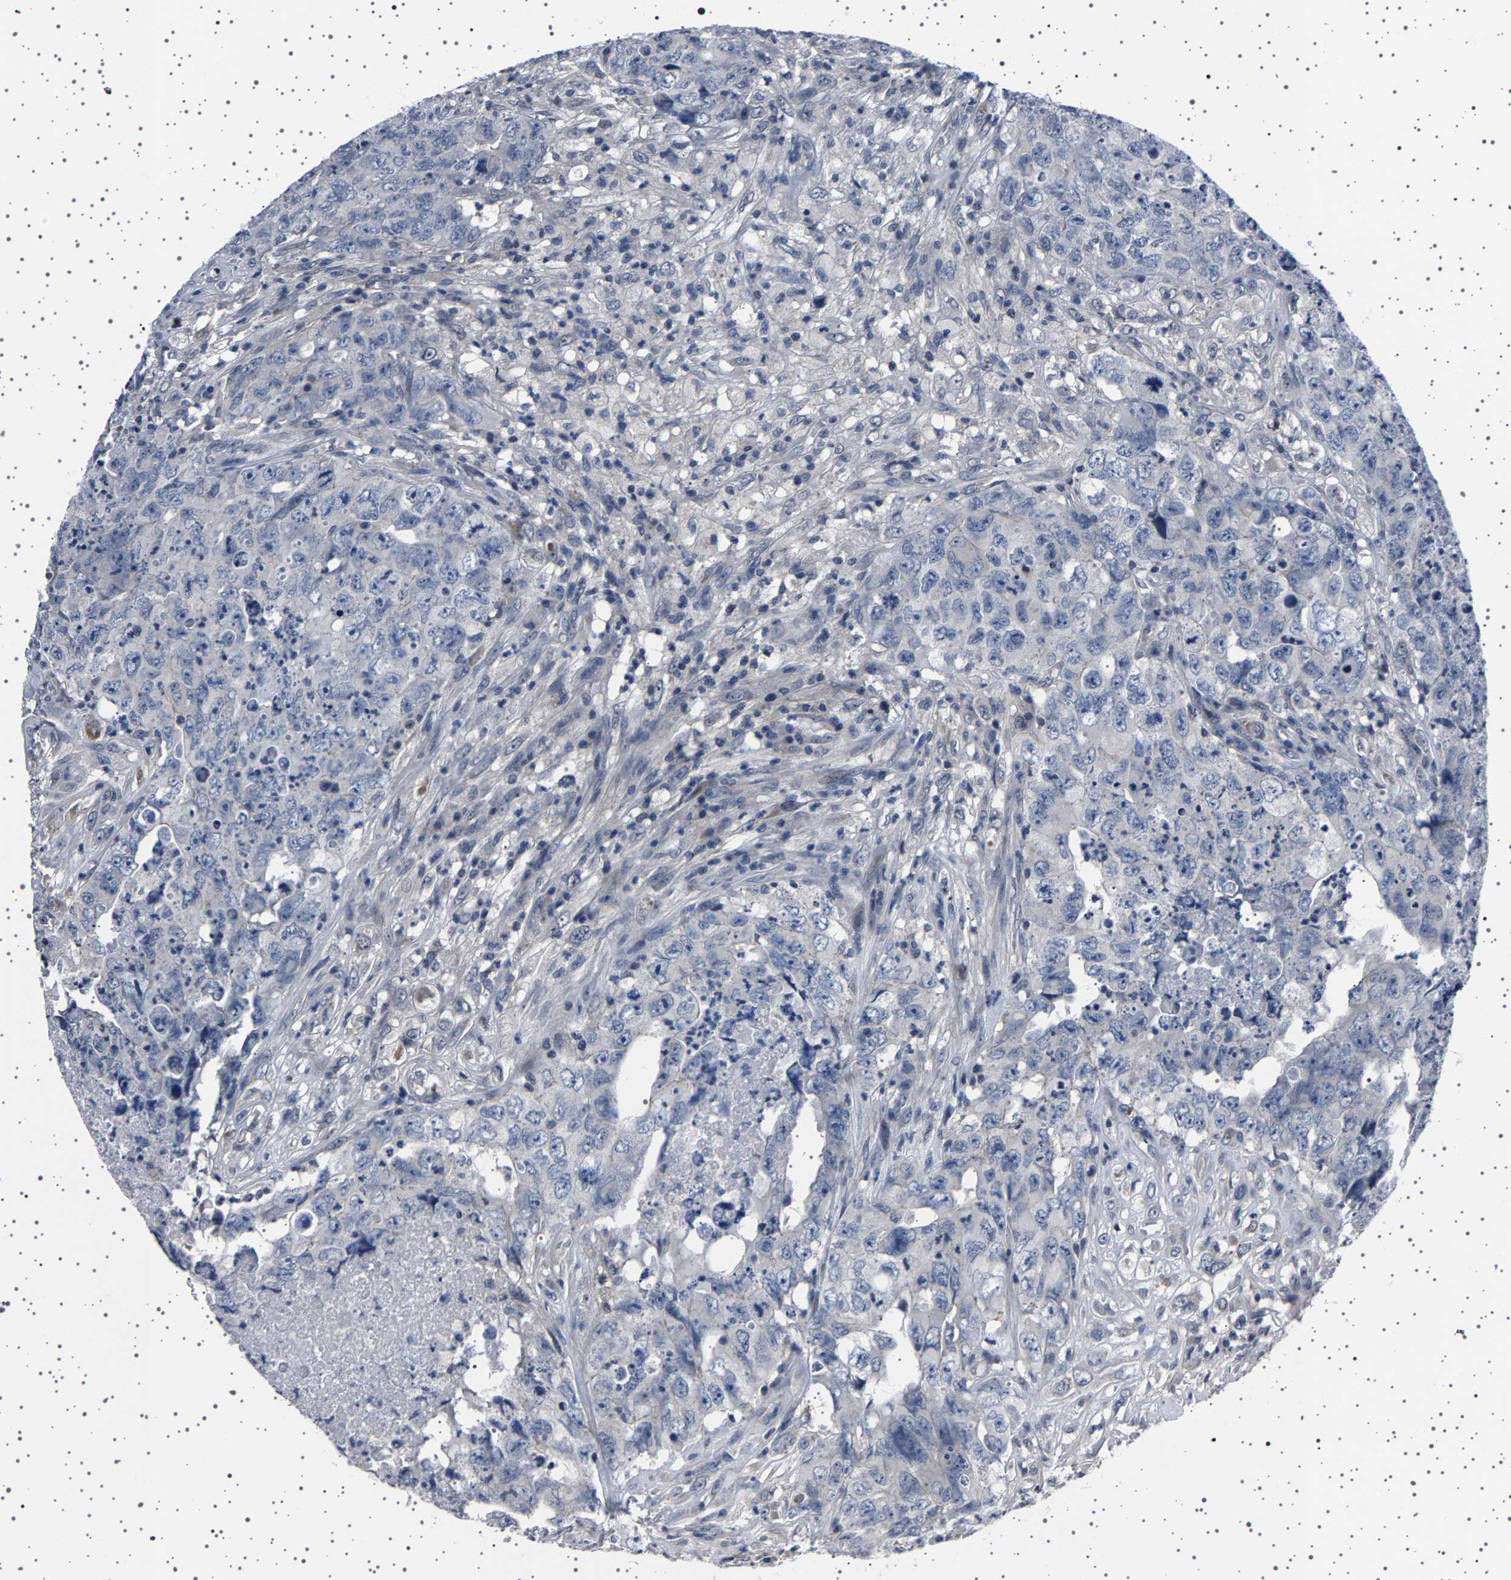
{"staining": {"intensity": "negative", "quantity": "none", "location": "none"}, "tissue": "testis cancer", "cell_type": "Tumor cells", "image_type": "cancer", "snomed": [{"axis": "morphology", "description": "Carcinoma, Embryonal, NOS"}, {"axis": "topography", "description": "Testis"}], "caption": "Tumor cells show no significant staining in testis cancer (embryonal carcinoma).", "gene": "PAK5", "patient": {"sex": "male", "age": 32}}